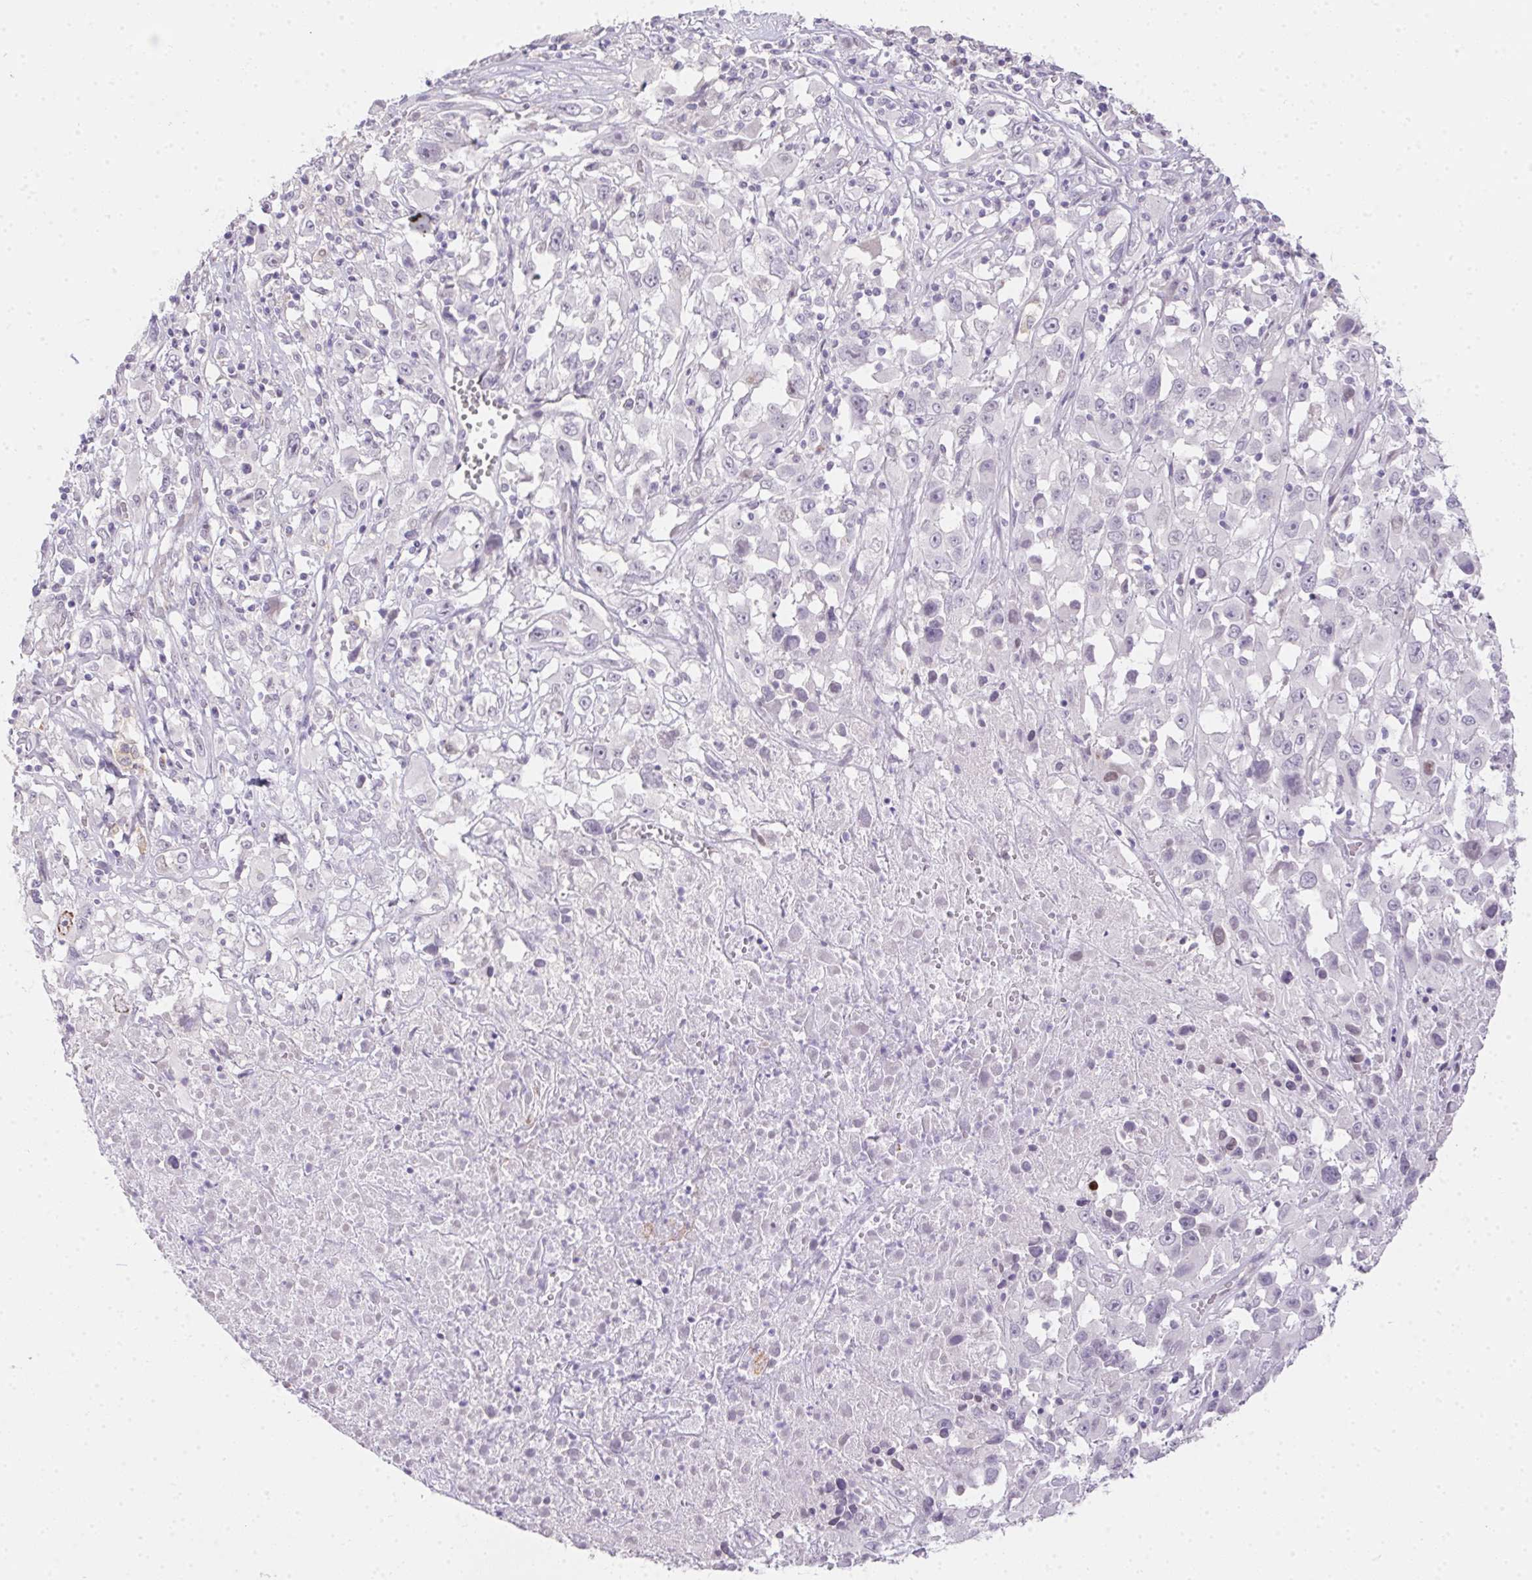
{"staining": {"intensity": "negative", "quantity": "none", "location": "none"}, "tissue": "melanoma", "cell_type": "Tumor cells", "image_type": "cancer", "snomed": [{"axis": "morphology", "description": "Malignant melanoma, Metastatic site"}, {"axis": "topography", "description": "Soft tissue"}], "caption": "This is a photomicrograph of immunohistochemistry (IHC) staining of melanoma, which shows no positivity in tumor cells.", "gene": "MORC1", "patient": {"sex": "male", "age": 50}}